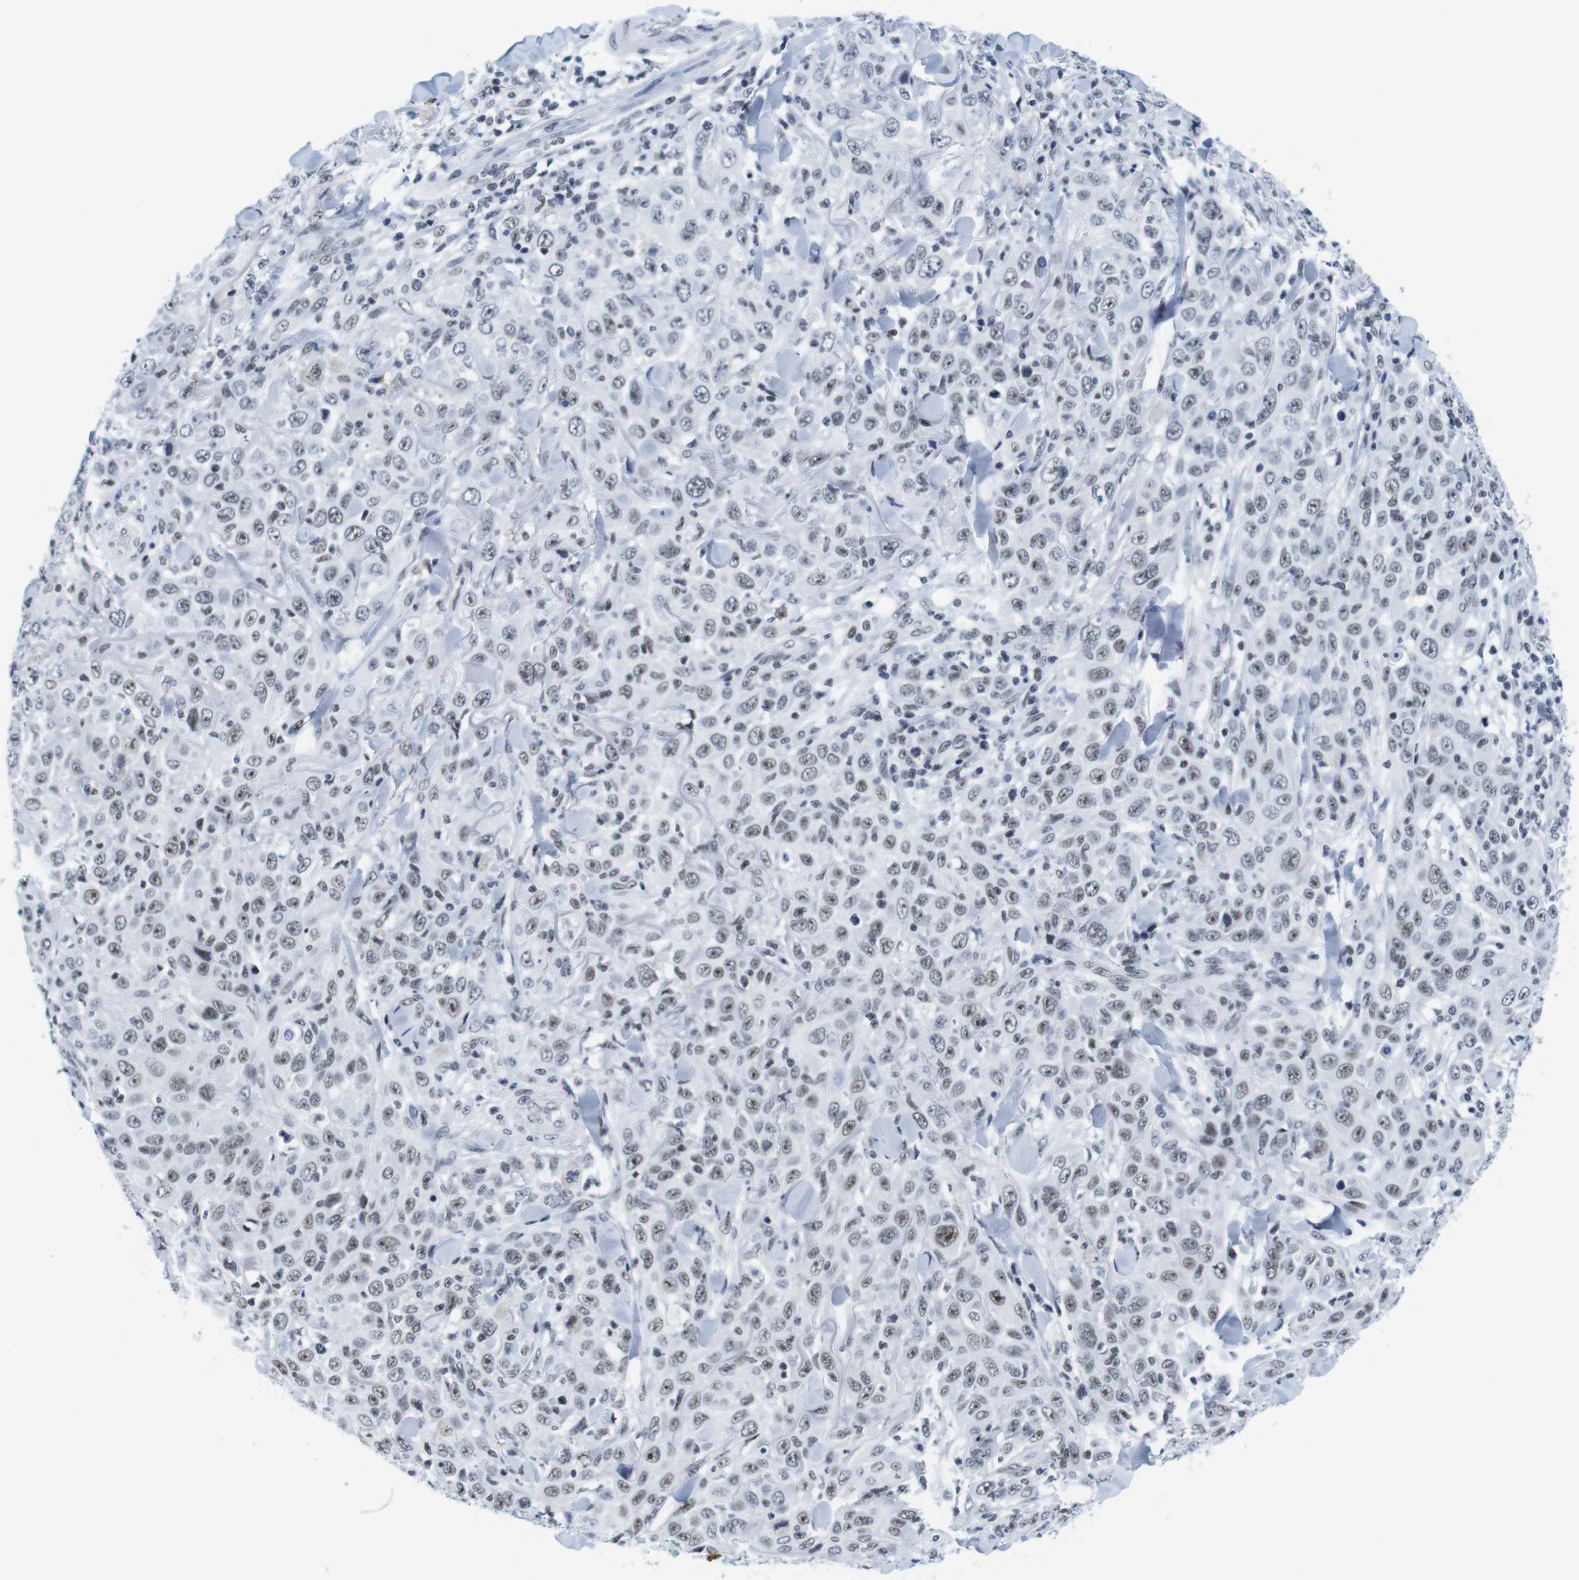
{"staining": {"intensity": "weak", "quantity": ">75%", "location": "nuclear"}, "tissue": "skin cancer", "cell_type": "Tumor cells", "image_type": "cancer", "snomed": [{"axis": "morphology", "description": "Squamous cell carcinoma, NOS"}, {"axis": "topography", "description": "Skin"}], "caption": "A photomicrograph of human skin cancer (squamous cell carcinoma) stained for a protein reveals weak nuclear brown staining in tumor cells.", "gene": "IFI16", "patient": {"sex": "female", "age": 88}}